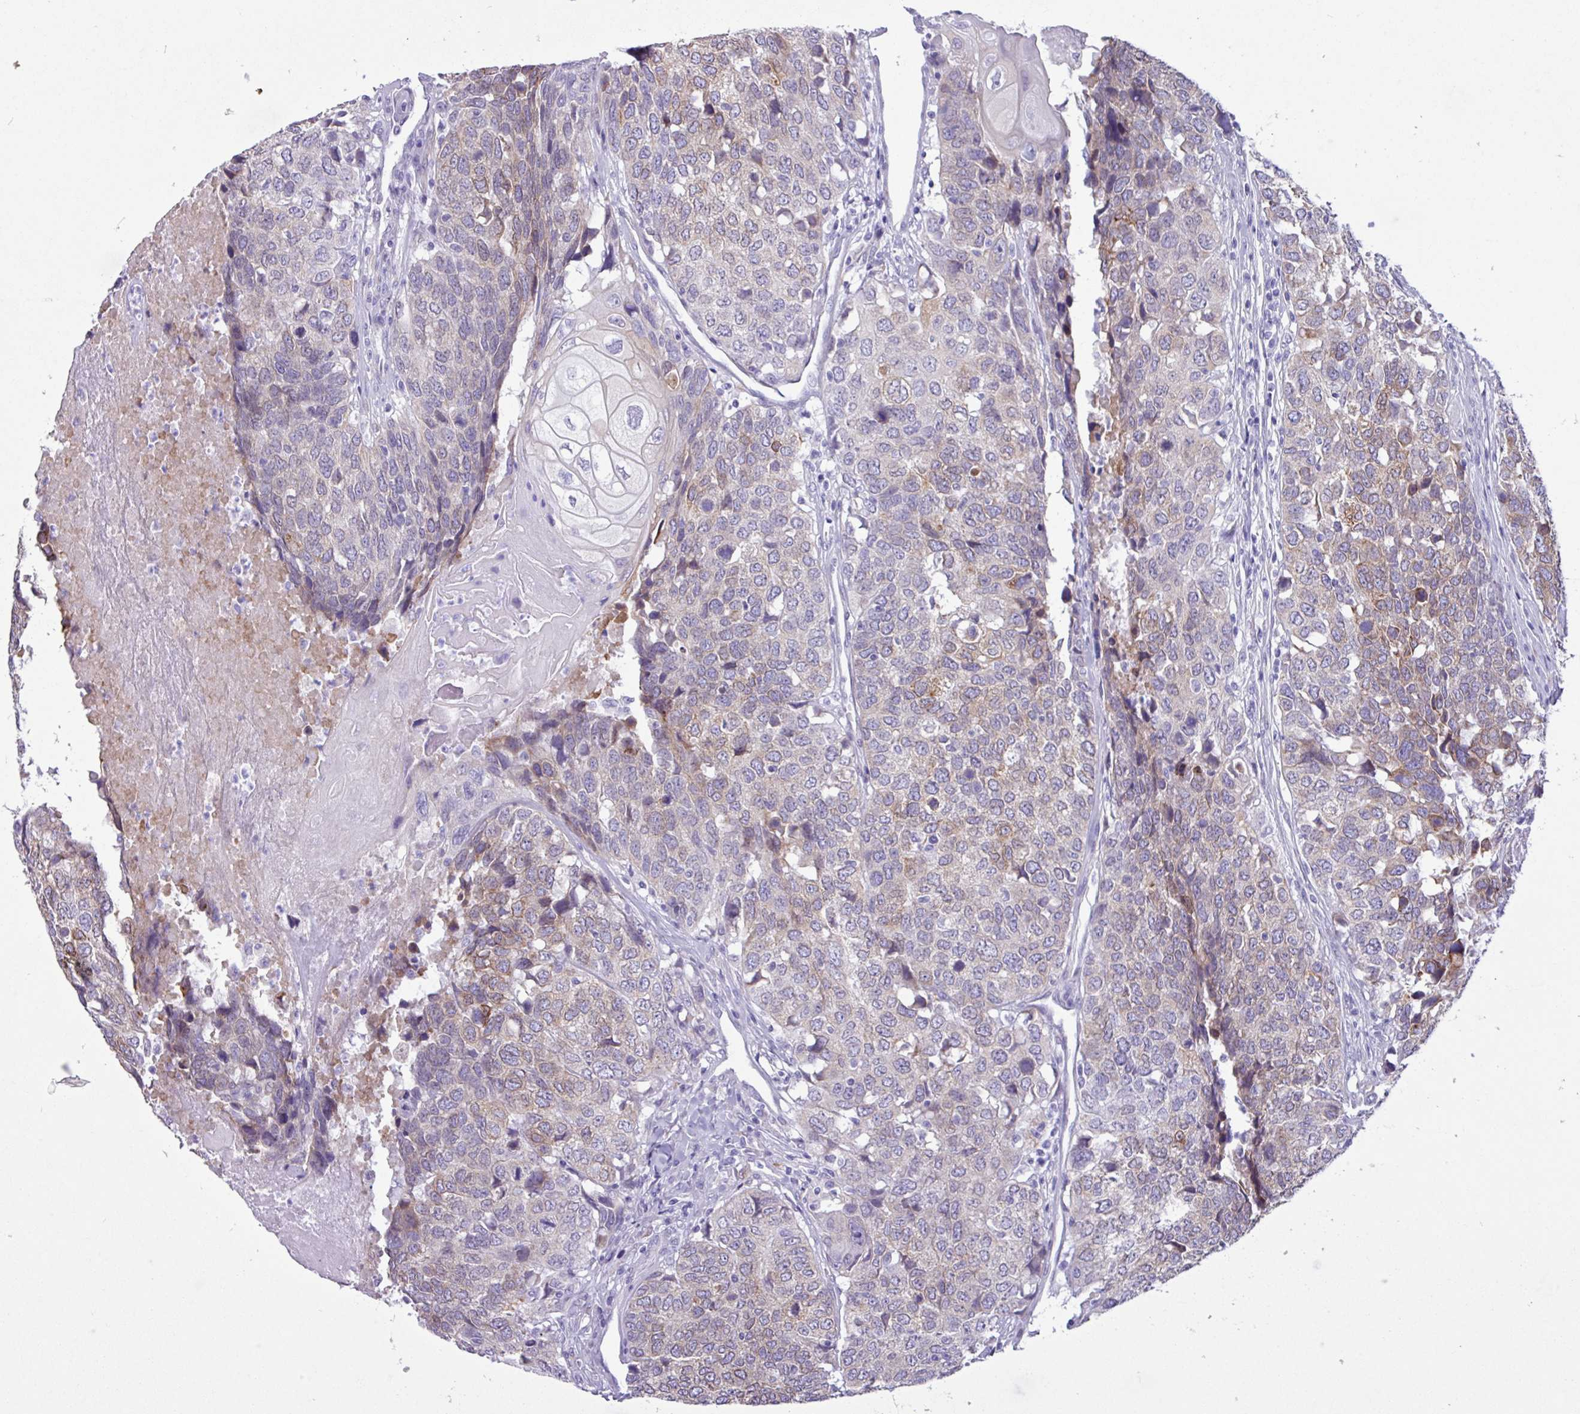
{"staining": {"intensity": "weak", "quantity": "25%-75%", "location": "cytoplasmic/membranous"}, "tissue": "head and neck cancer", "cell_type": "Tumor cells", "image_type": "cancer", "snomed": [{"axis": "morphology", "description": "Squamous cell carcinoma, NOS"}, {"axis": "topography", "description": "Head-Neck"}], "caption": "Head and neck squamous cell carcinoma stained with a brown dye displays weak cytoplasmic/membranous positive staining in approximately 25%-75% of tumor cells.", "gene": "SLC38A1", "patient": {"sex": "male", "age": 66}}